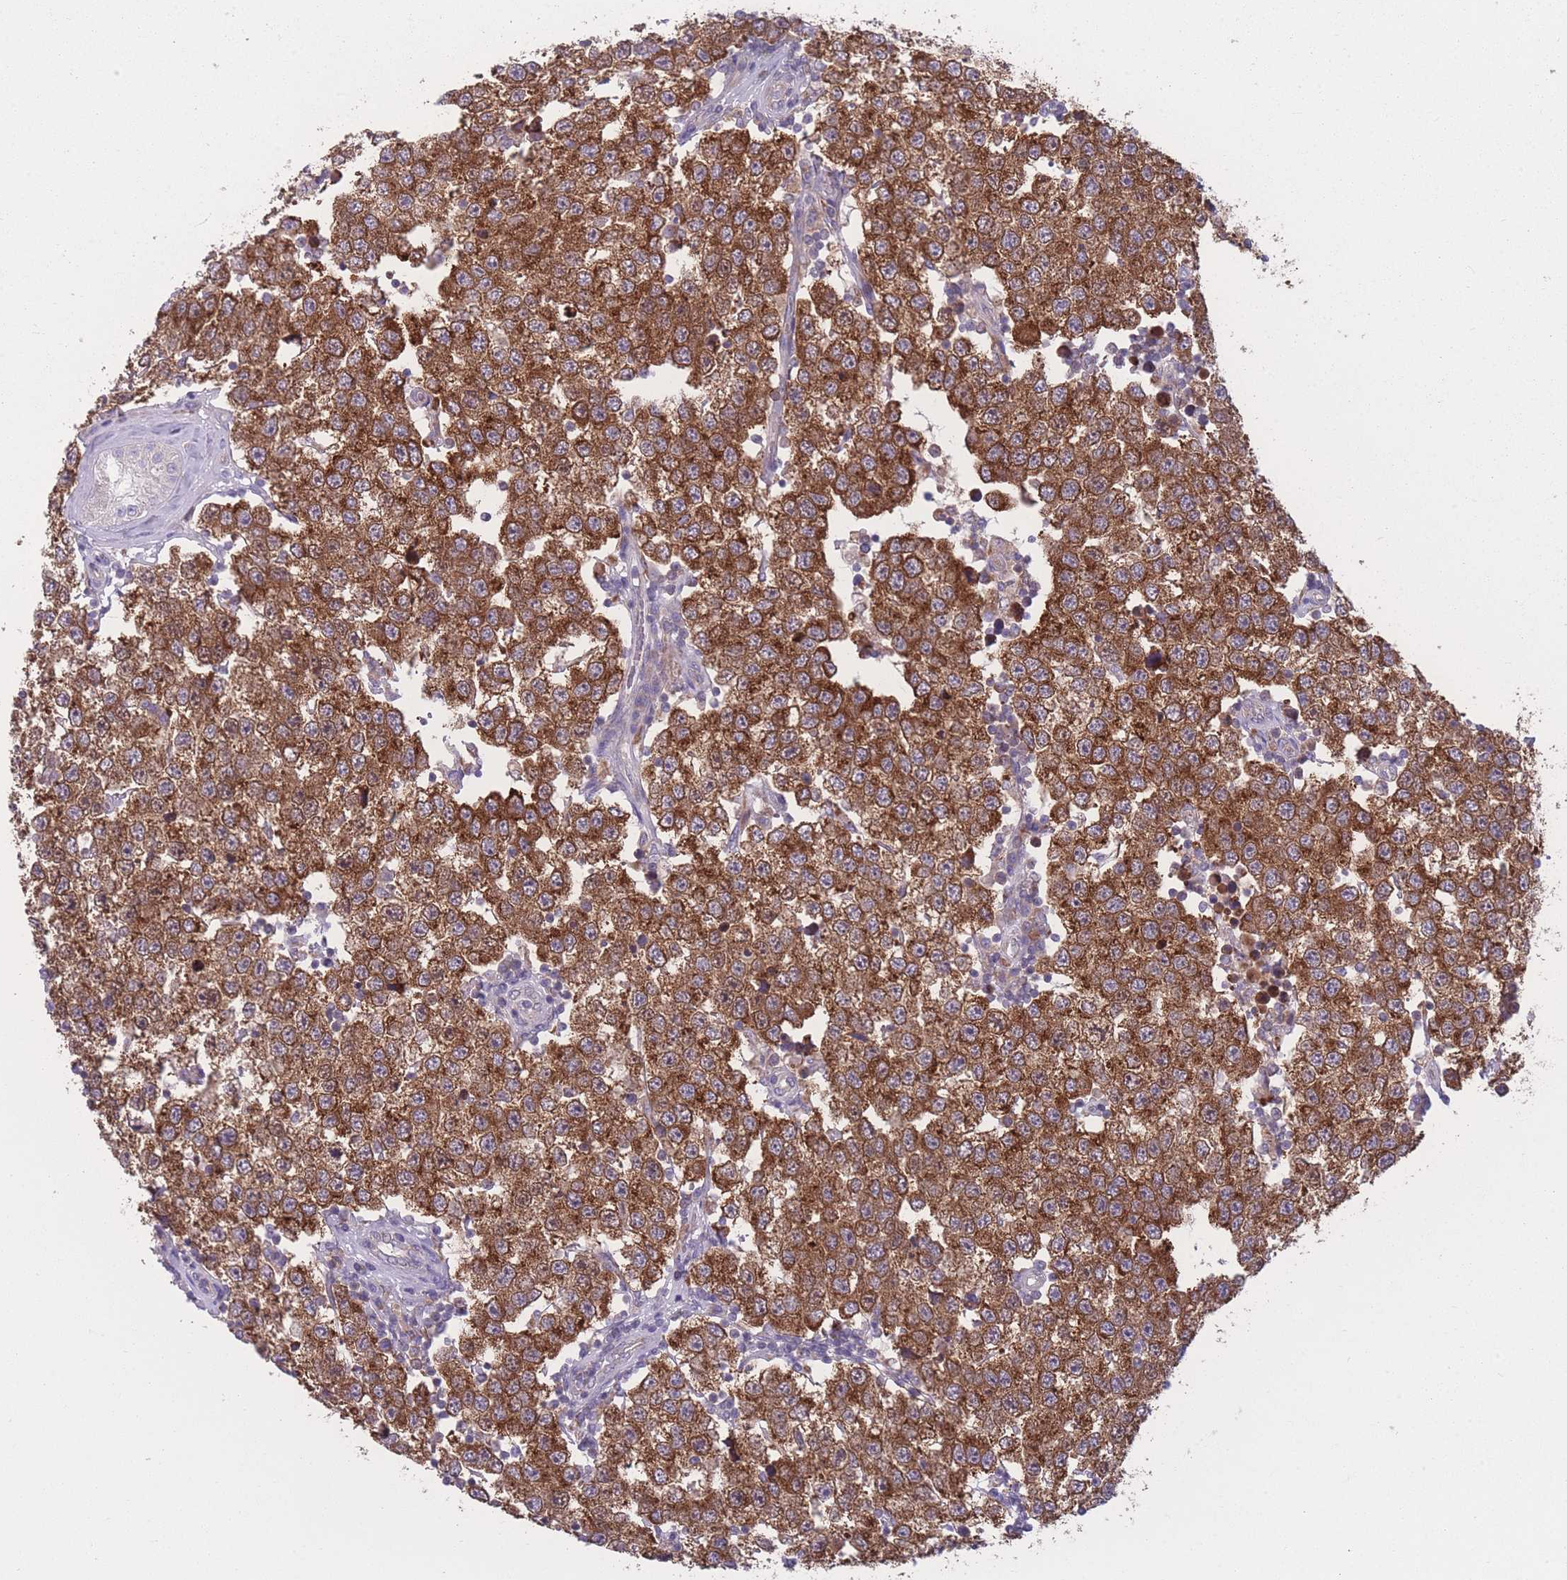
{"staining": {"intensity": "strong", "quantity": ">75%", "location": "cytoplasmic/membranous"}, "tissue": "testis cancer", "cell_type": "Tumor cells", "image_type": "cancer", "snomed": [{"axis": "morphology", "description": "Seminoma, NOS"}, {"axis": "topography", "description": "Testis"}], "caption": "This image demonstrates immunohistochemistry staining of testis cancer, with high strong cytoplasmic/membranous positivity in approximately >75% of tumor cells.", "gene": "CCT6B", "patient": {"sex": "male", "age": 34}}